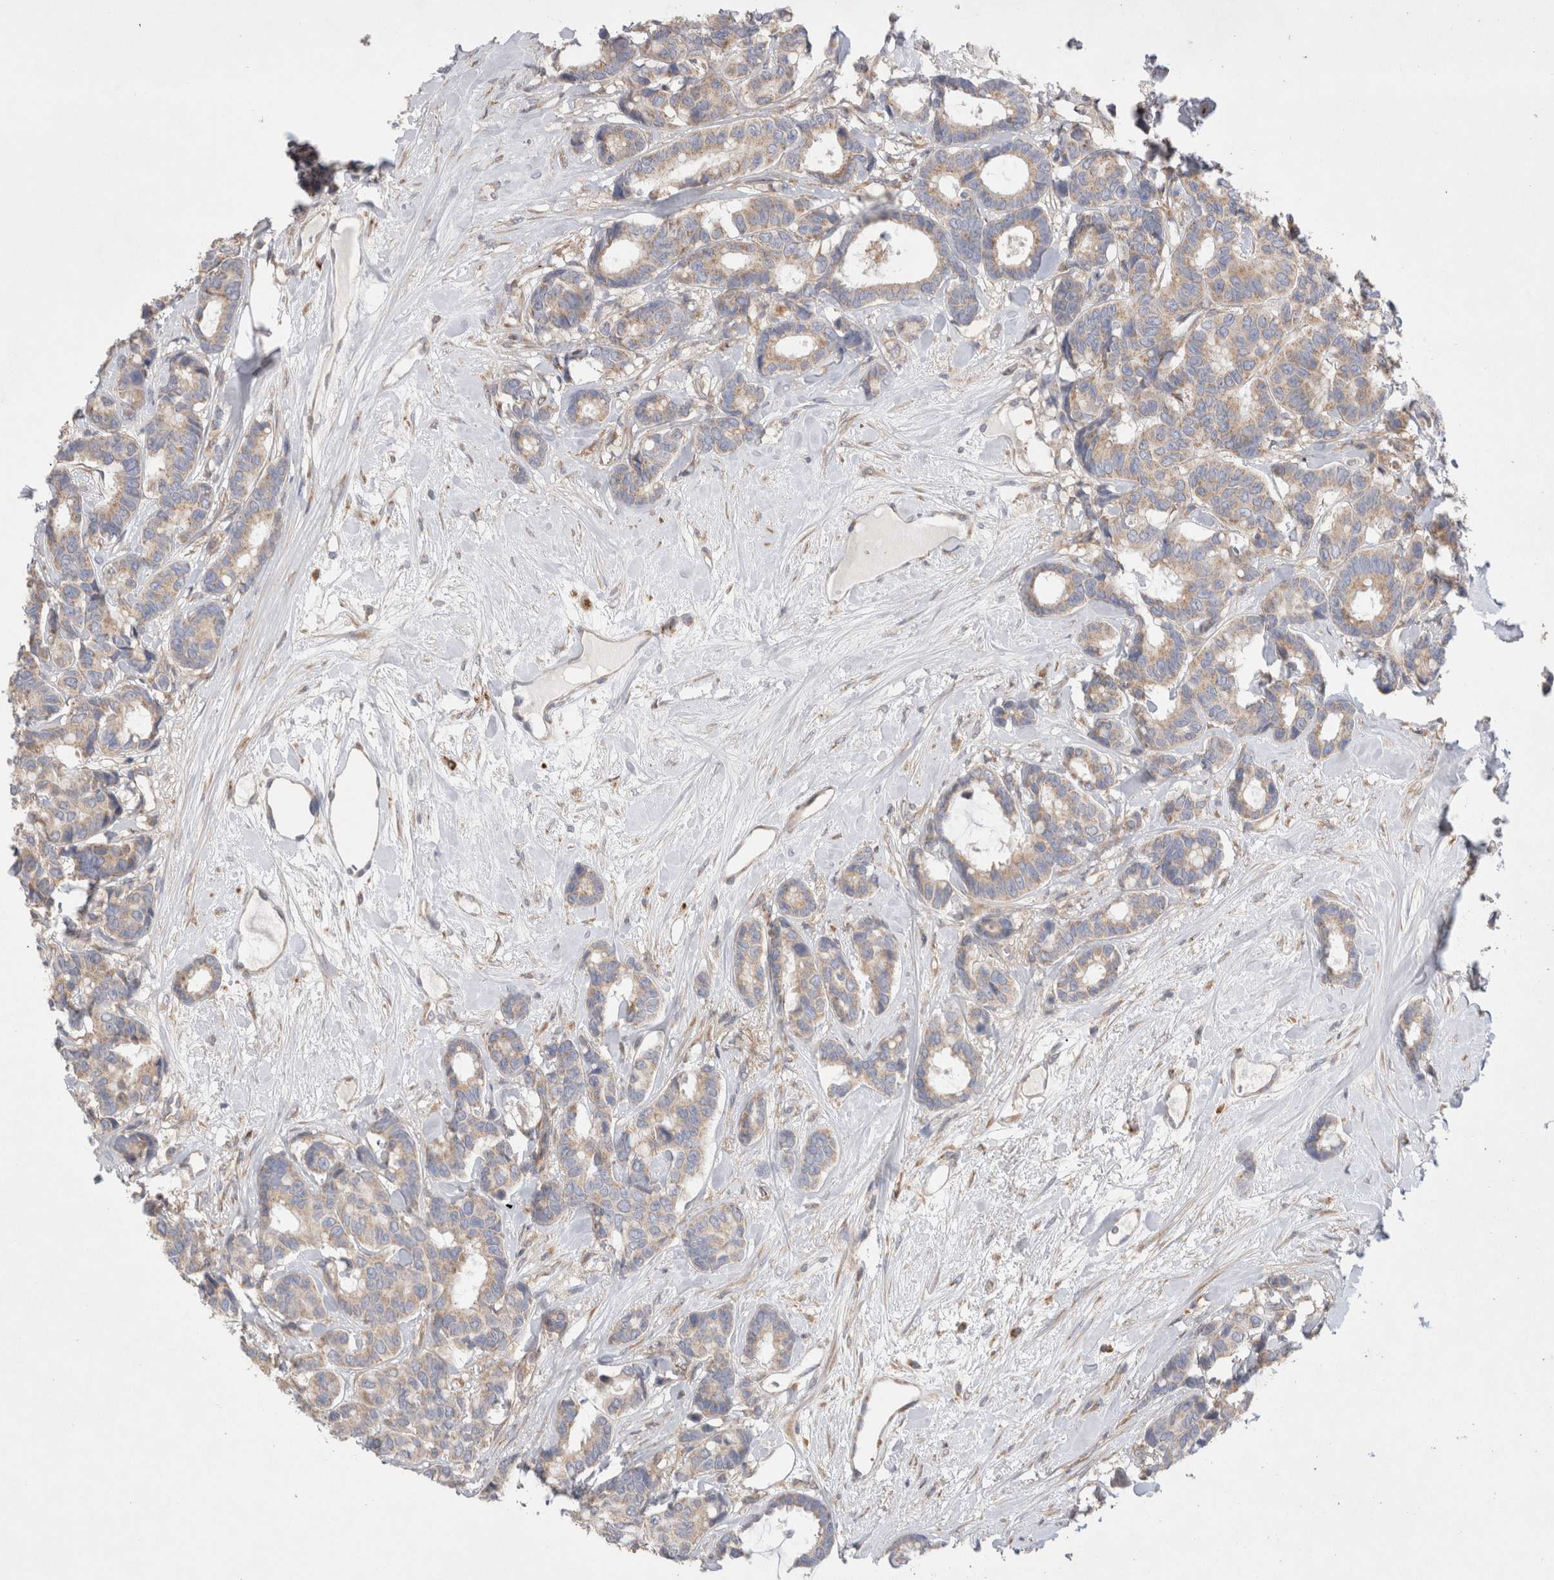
{"staining": {"intensity": "weak", "quantity": "25%-75%", "location": "cytoplasmic/membranous"}, "tissue": "breast cancer", "cell_type": "Tumor cells", "image_type": "cancer", "snomed": [{"axis": "morphology", "description": "Duct carcinoma"}, {"axis": "topography", "description": "Breast"}], "caption": "An image of breast intraductal carcinoma stained for a protein displays weak cytoplasmic/membranous brown staining in tumor cells.", "gene": "TBC1D16", "patient": {"sex": "female", "age": 87}}